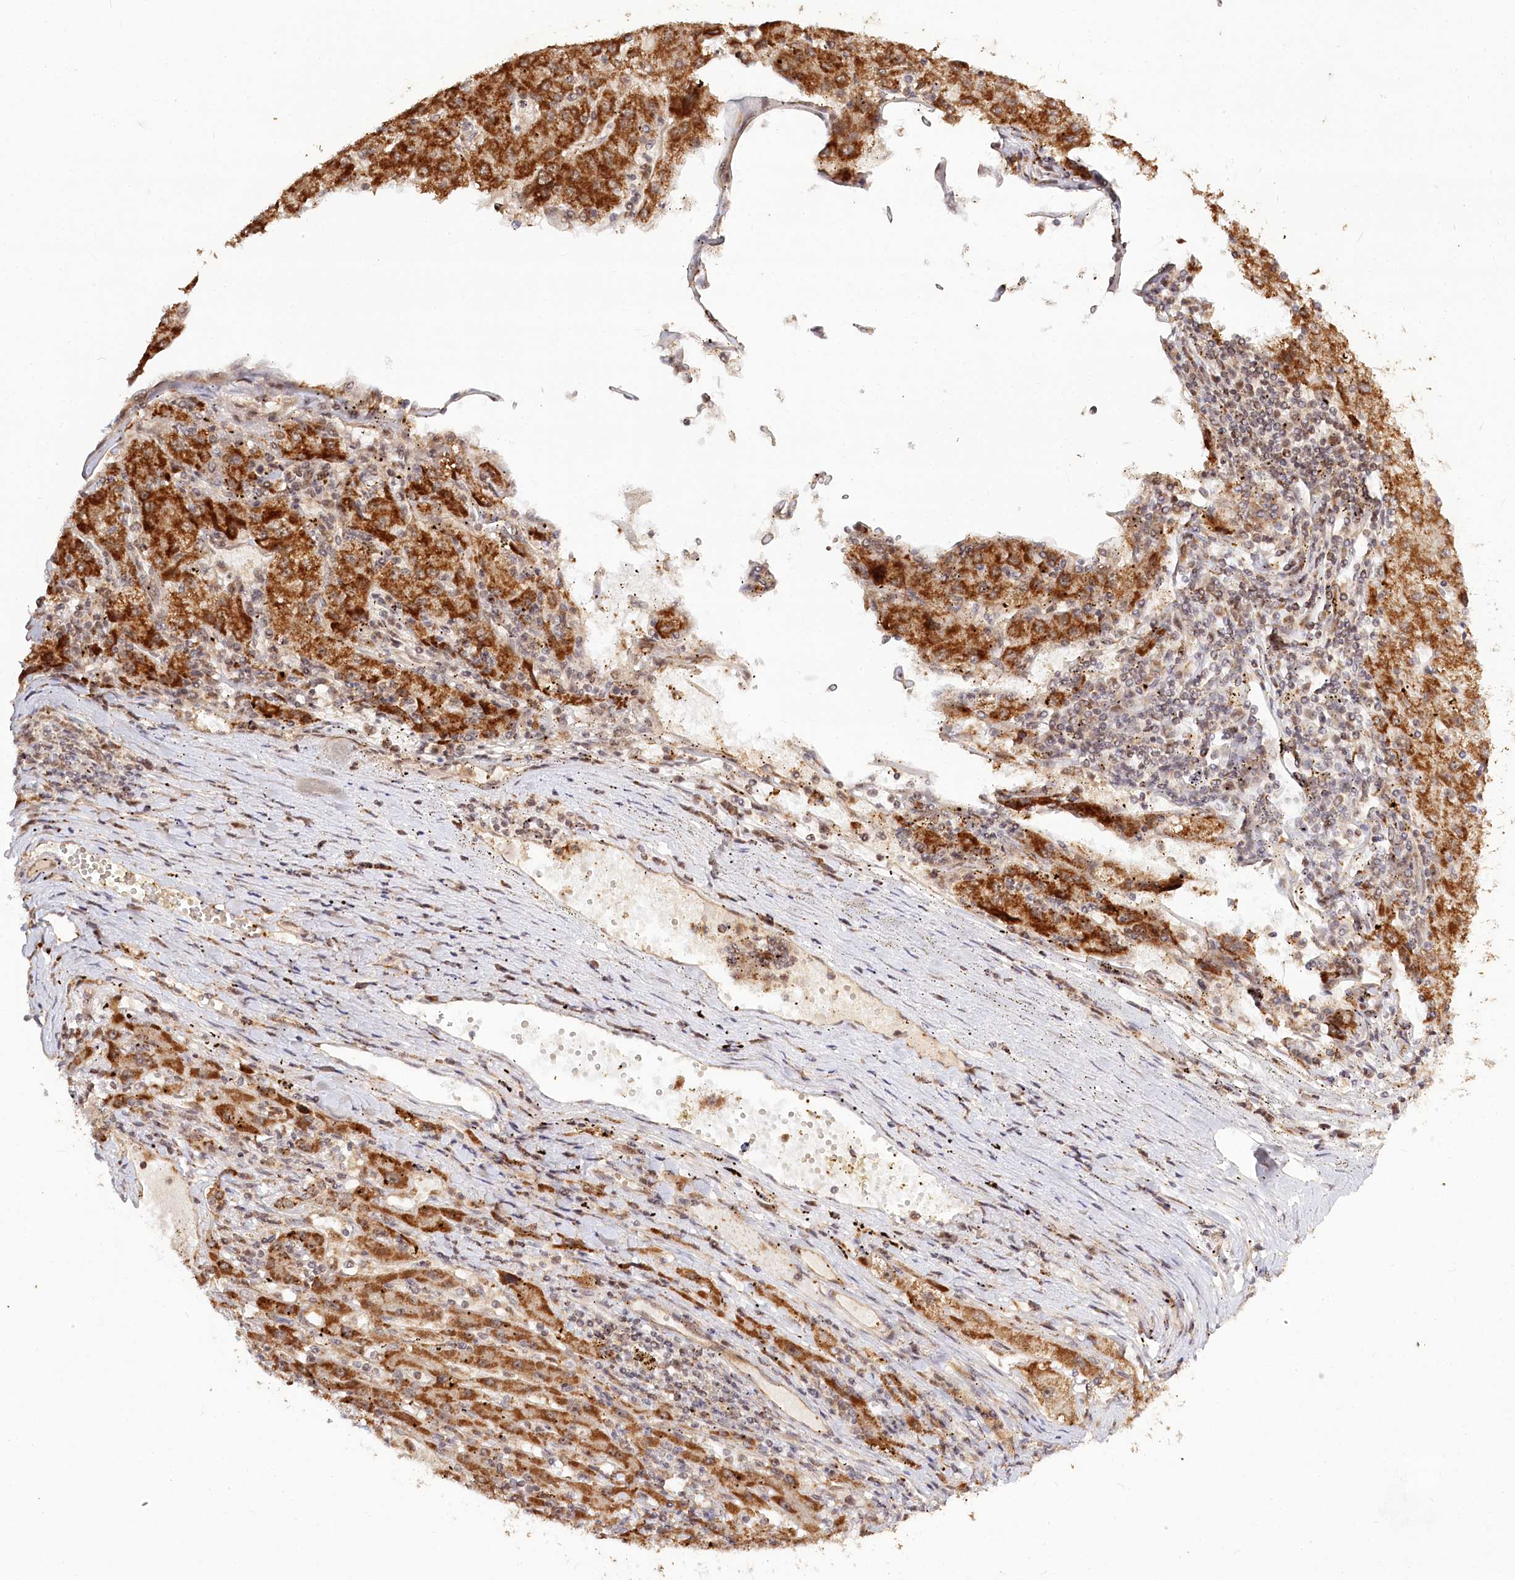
{"staining": {"intensity": "strong", "quantity": ">75%", "location": "cytoplasmic/membranous"}, "tissue": "liver cancer", "cell_type": "Tumor cells", "image_type": "cancer", "snomed": [{"axis": "morphology", "description": "Carcinoma, Hepatocellular, NOS"}, {"axis": "topography", "description": "Liver"}], "caption": "The histopathology image reveals staining of liver cancer, revealing strong cytoplasmic/membranous protein expression (brown color) within tumor cells.", "gene": "RTN4IP1", "patient": {"sex": "male", "age": 72}}